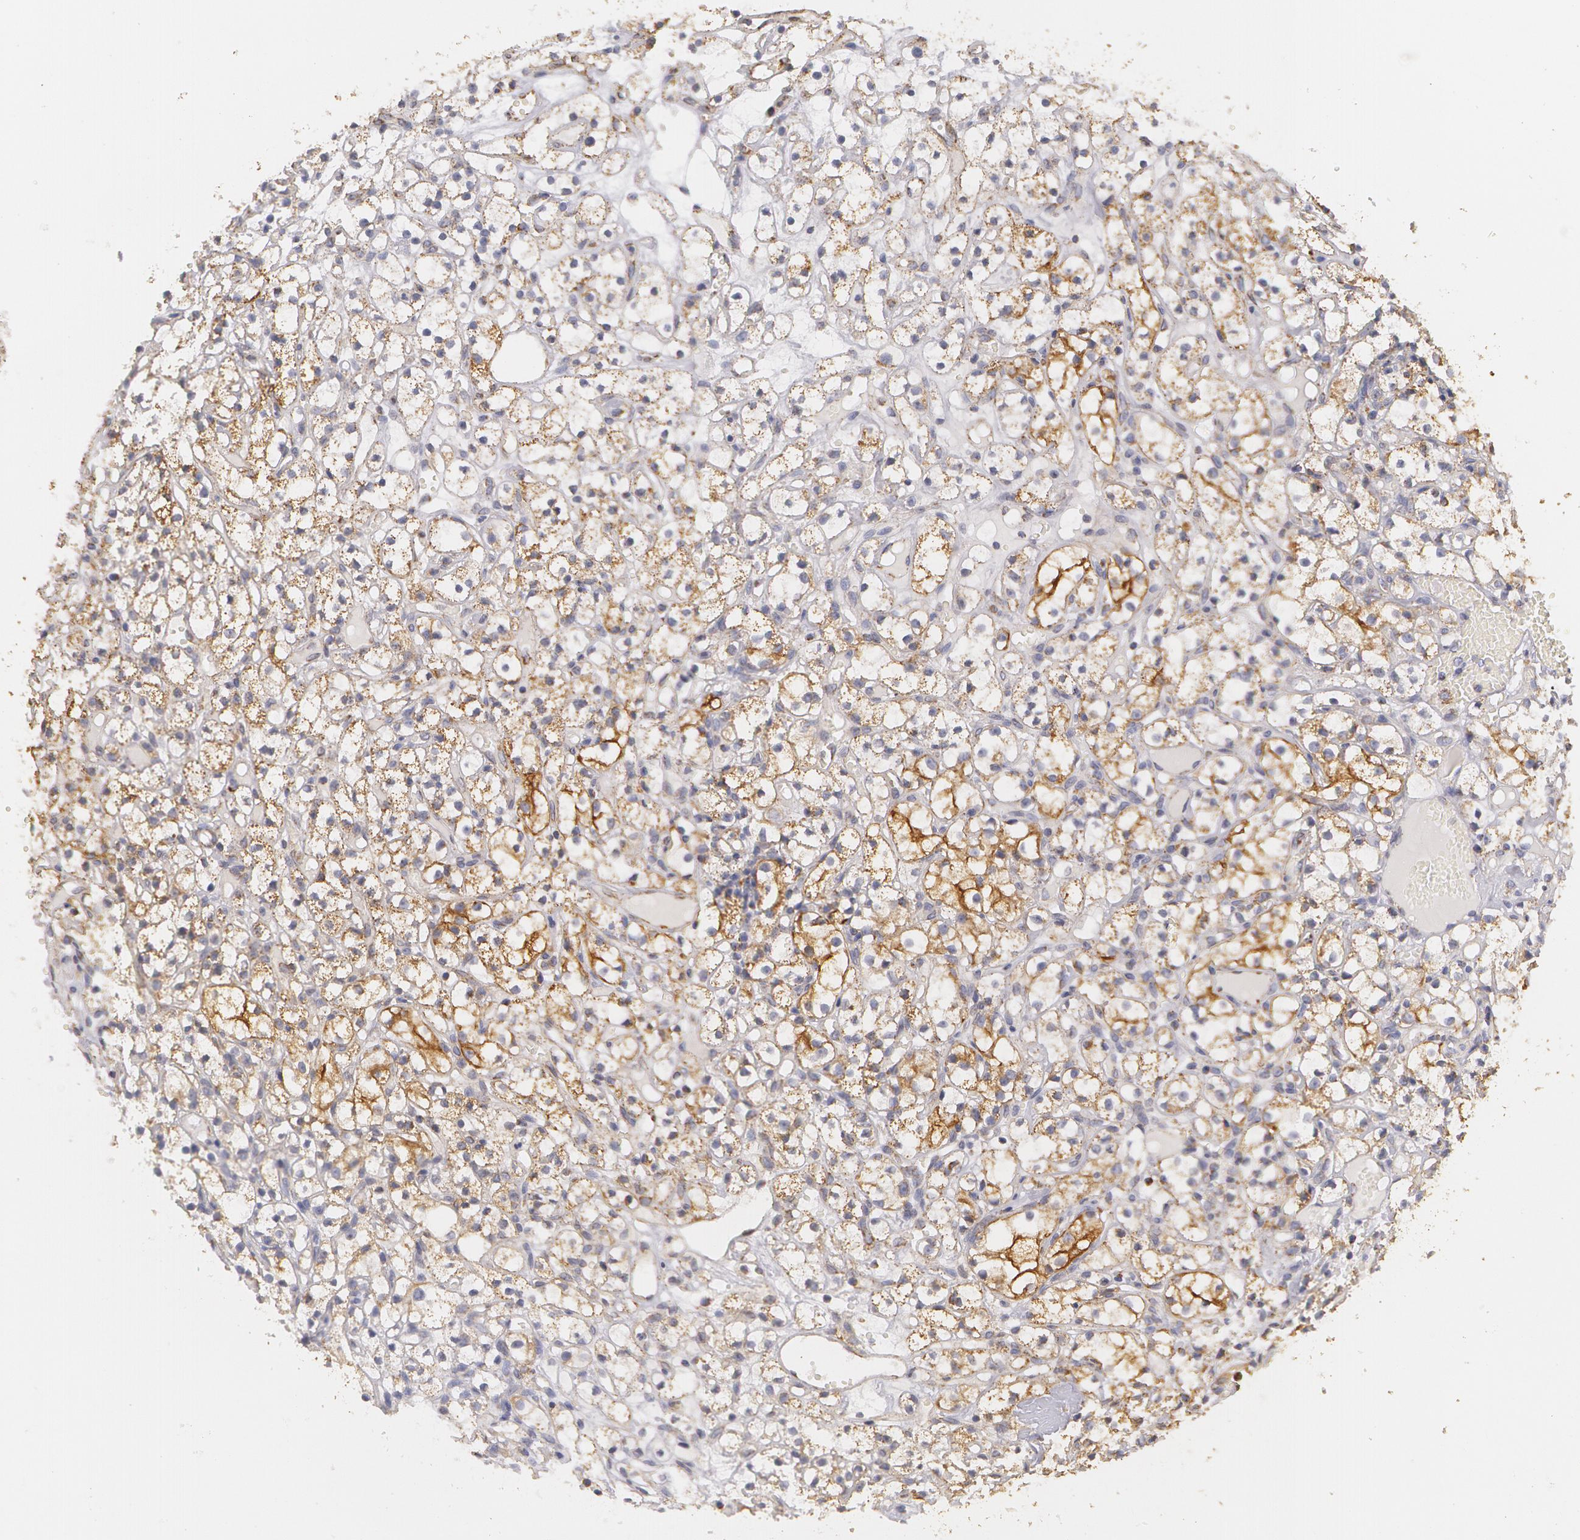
{"staining": {"intensity": "weak", "quantity": "25%-75%", "location": "cytoplasmic/membranous"}, "tissue": "renal cancer", "cell_type": "Tumor cells", "image_type": "cancer", "snomed": [{"axis": "morphology", "description": "Adenocarcinoma, NOS"}, {"axis": "topography", "description": "Kidney"}], "caption": "There is low levels of weak cytoplasmic/membranous expression in tumor cells of renal cancer (adenocarcinoma), as demonstrated by immunohistochemical staining (brown color).", "gene": "KRT18", "patient": {"sex": "male", "age": 61}}